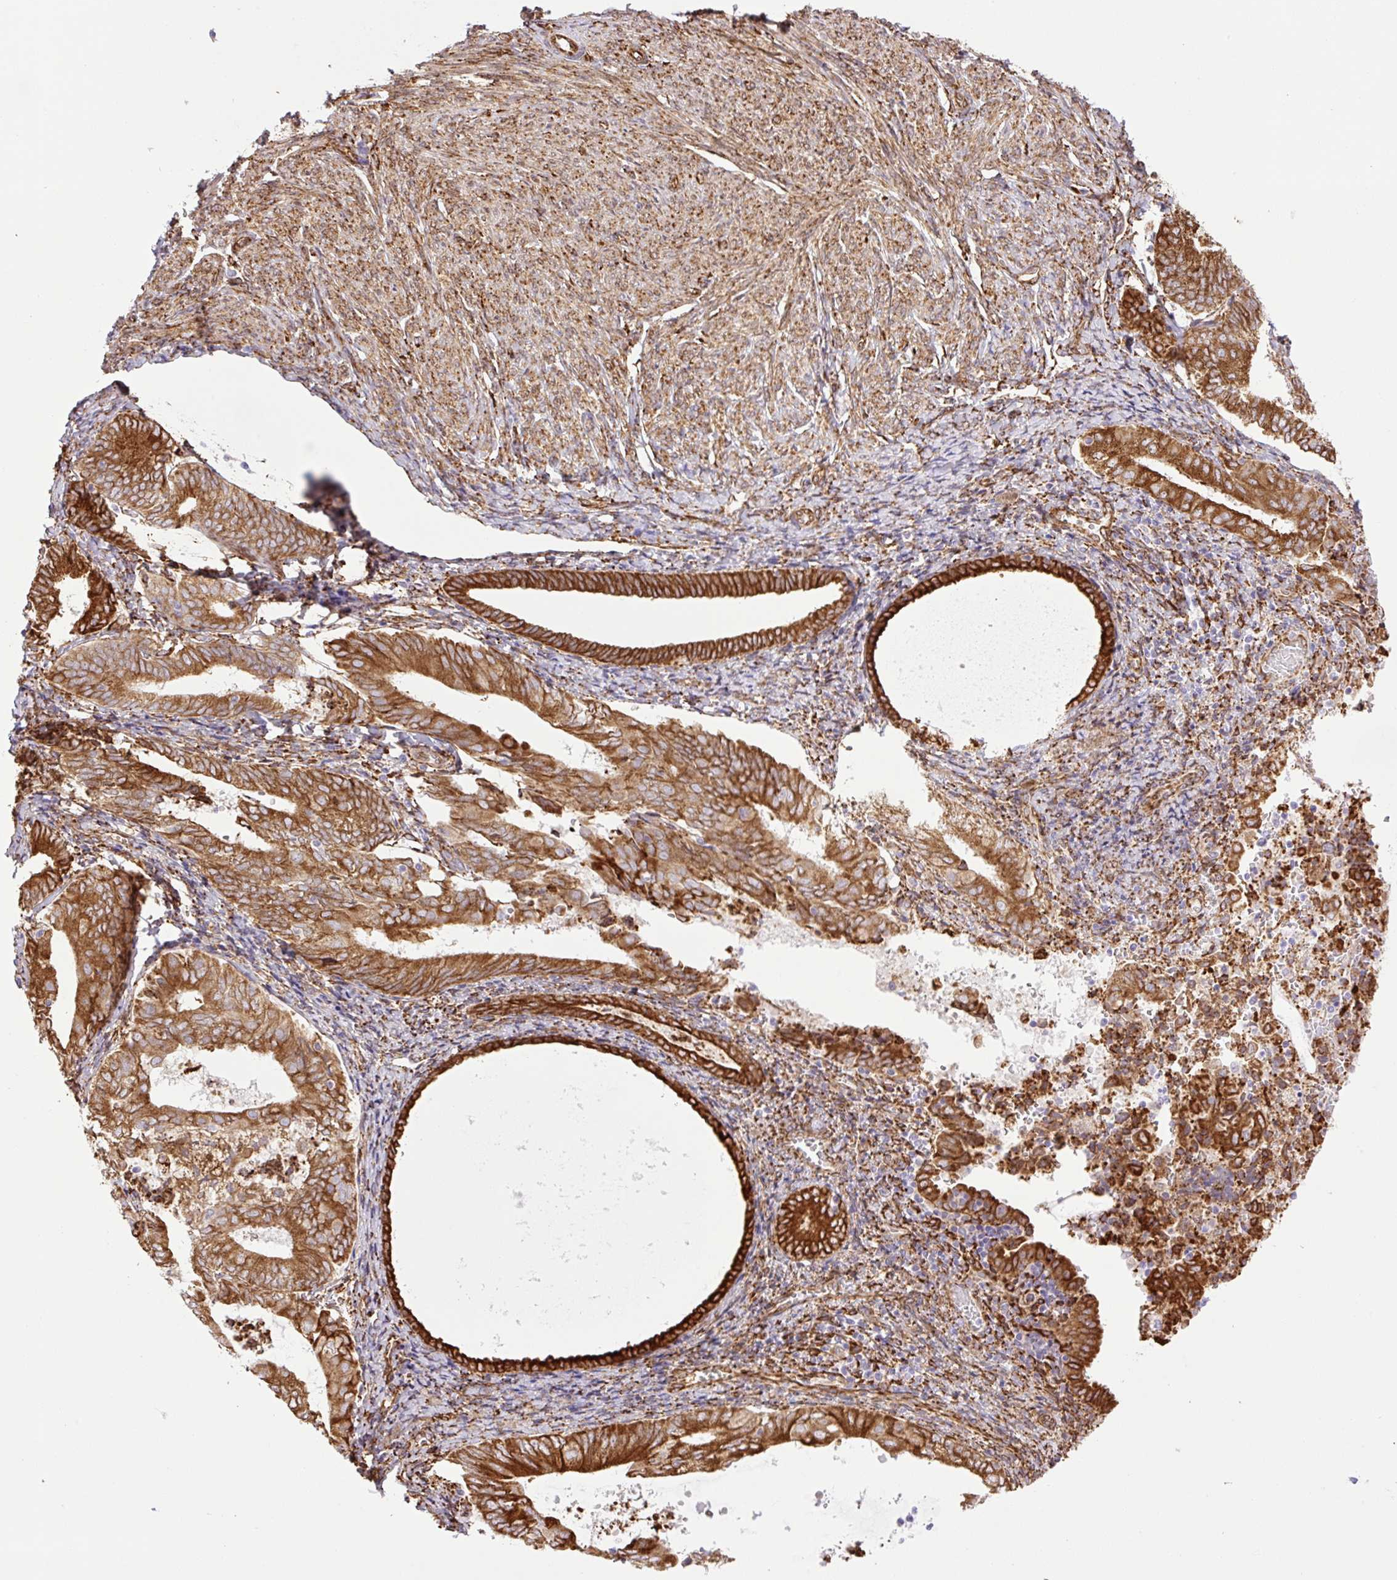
{"staining": {"intensity": "strong", "quantity": ">75%", "location": "cytoplasmic/membranous"}, "tissue": "endometrial cancer", "cell_type": "Tumor cells", "image_type": "cancer", "snomed": [{"axis": "morphology", "description": "Adenocarcinoma, NOS"}, {"axis": "topography", "description": "Endometrium"}], "caption": "A brown stain highlights strong cytoplasmic/membranous expression of a protein in endometrial adenocarcinoma tumor cells.", "gene": "RAB30", "patient": {"sex": "female", "age": 87}}